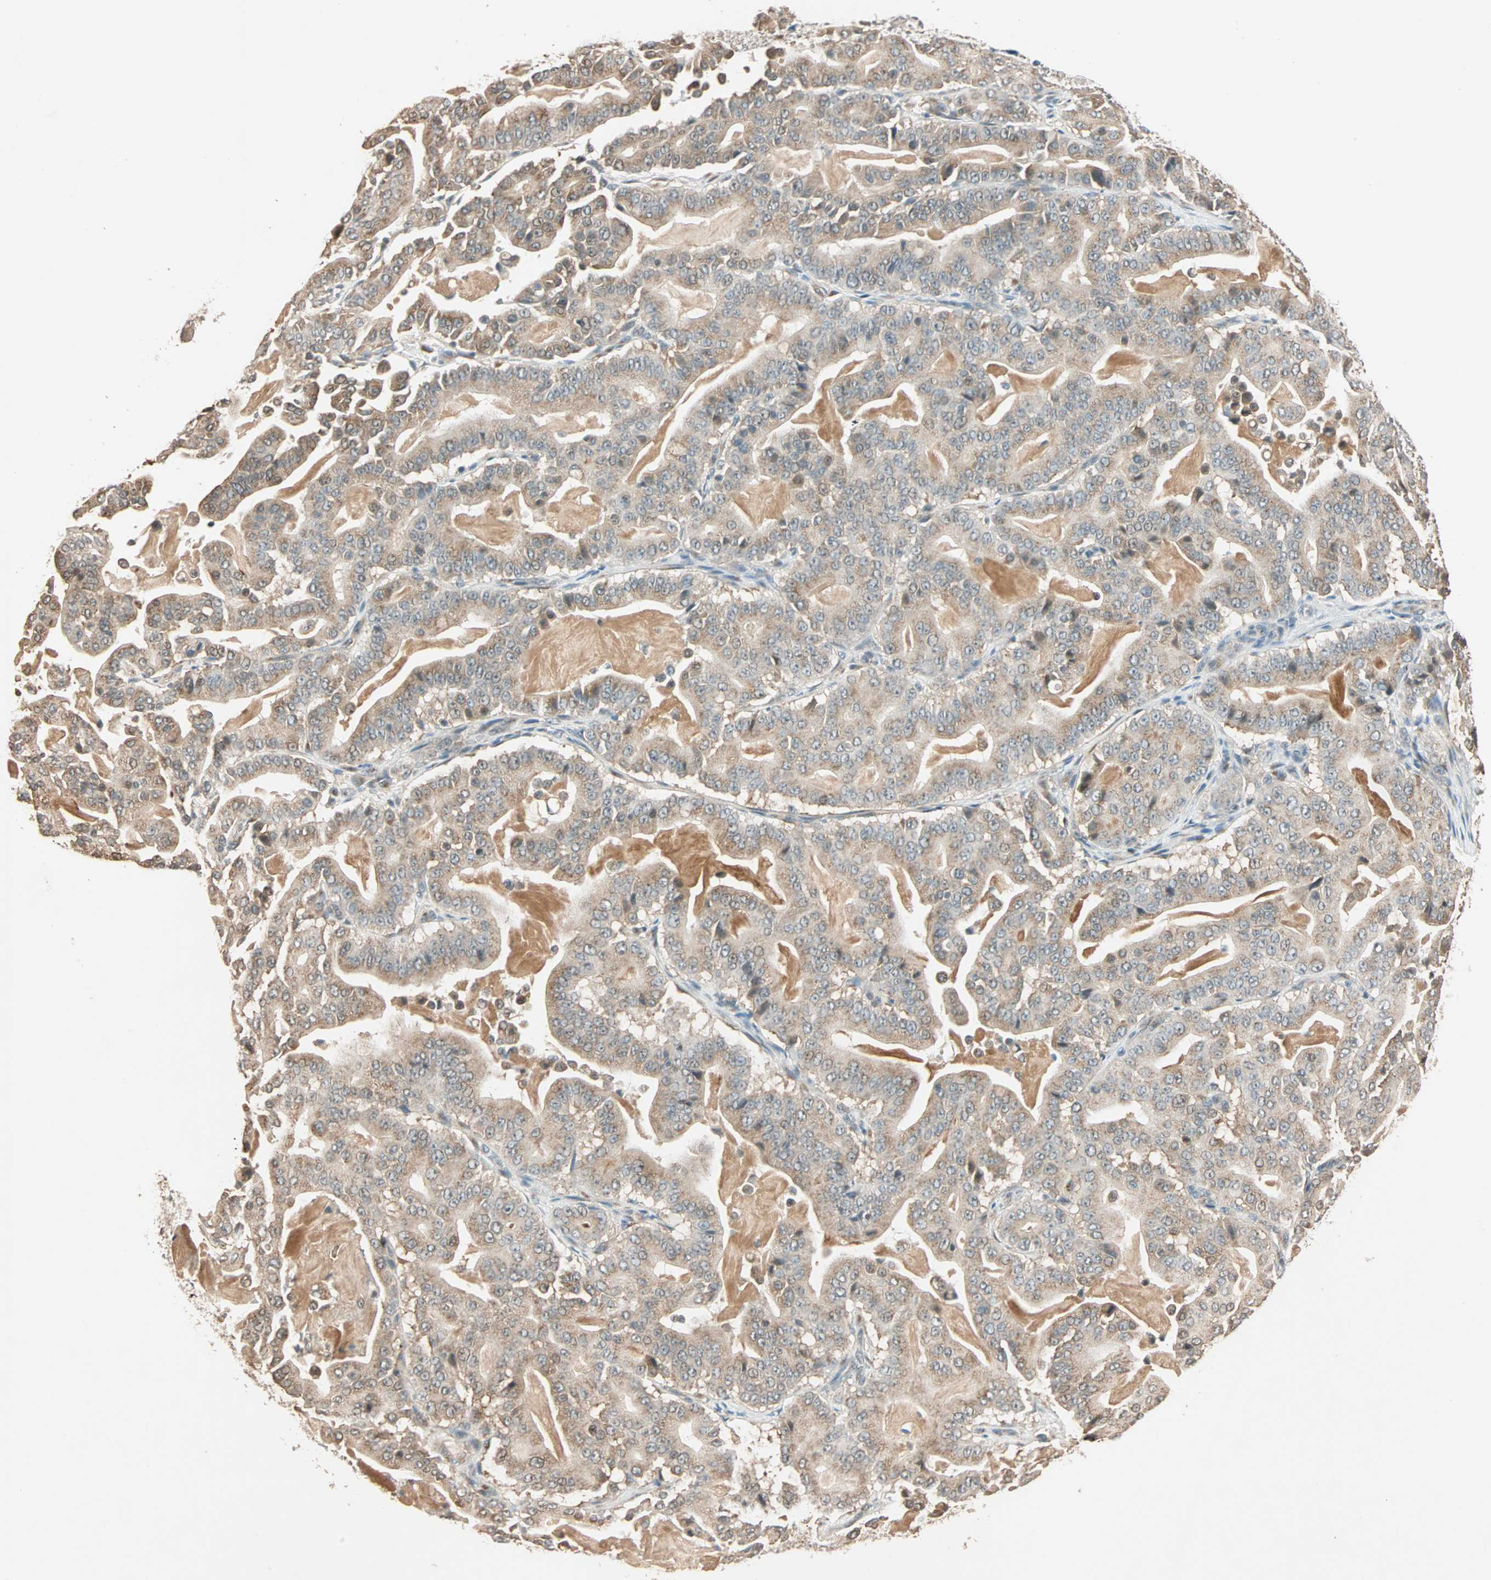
{"staining": {"intensity": "weak", "quantity": "25%-75%", "location": "cytoplasmic/membranous"}, "tissue": "pancreatic cancer", "cell_type": "Tumor cells", "image_type": "cancer", "snomed": [{"axis": "morphology", "description": "Adenocarcinoma, NOS"}, {"axis": "topography", "description": "Pancreas"}], "caption": "Protein expression analysis of pancreatic cancer exhibits weak cytoplasmic/membranous expression in about 25%-75% of tumor cells.", "gene": "PRDM2", "patient": {"sex": "male", "age": 63}}